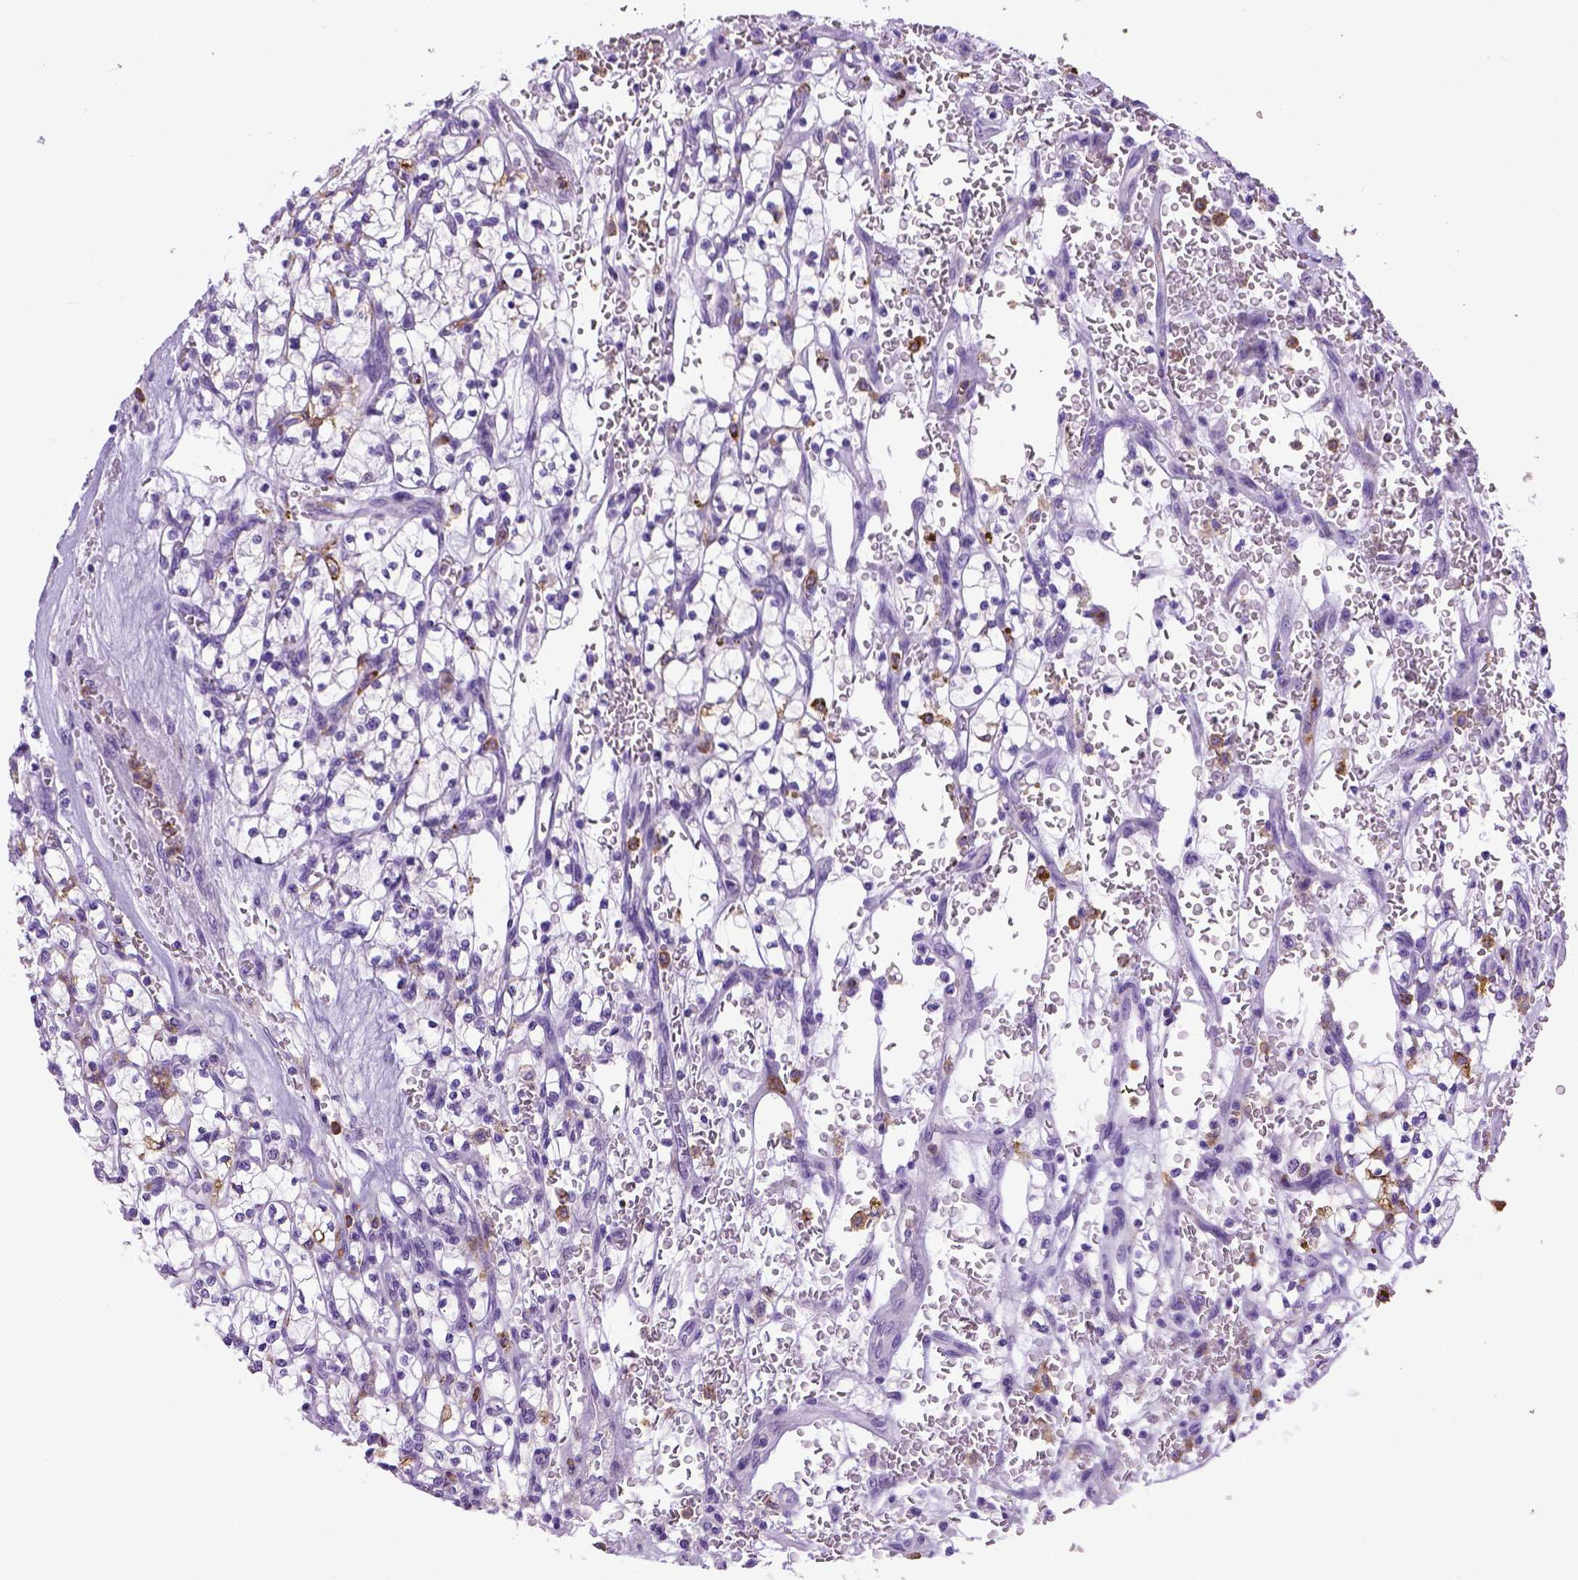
{"staining": {"intensity": "negative", "quantity": "none", "location": "none"}, "tissue": "renal cancer", "cell_type": "Tumor cells", "image_type": "cancer", "snomed": [{"axis": "morphology", "description": "Adenocarcinoma, NOS"}, {"axis": "topography", "description": "Kidney"}], "caption": "Protein analysis of renal adenocarcinoma displays no significant expression in tumor cells. The staining is performed using DAB (3,3'-diaminobenzidine) brown chromogen with nuclei counter-stained in using hematoxylin.", "gene": "ITGAX", "patient": {"sex": "female", "age": 64}}